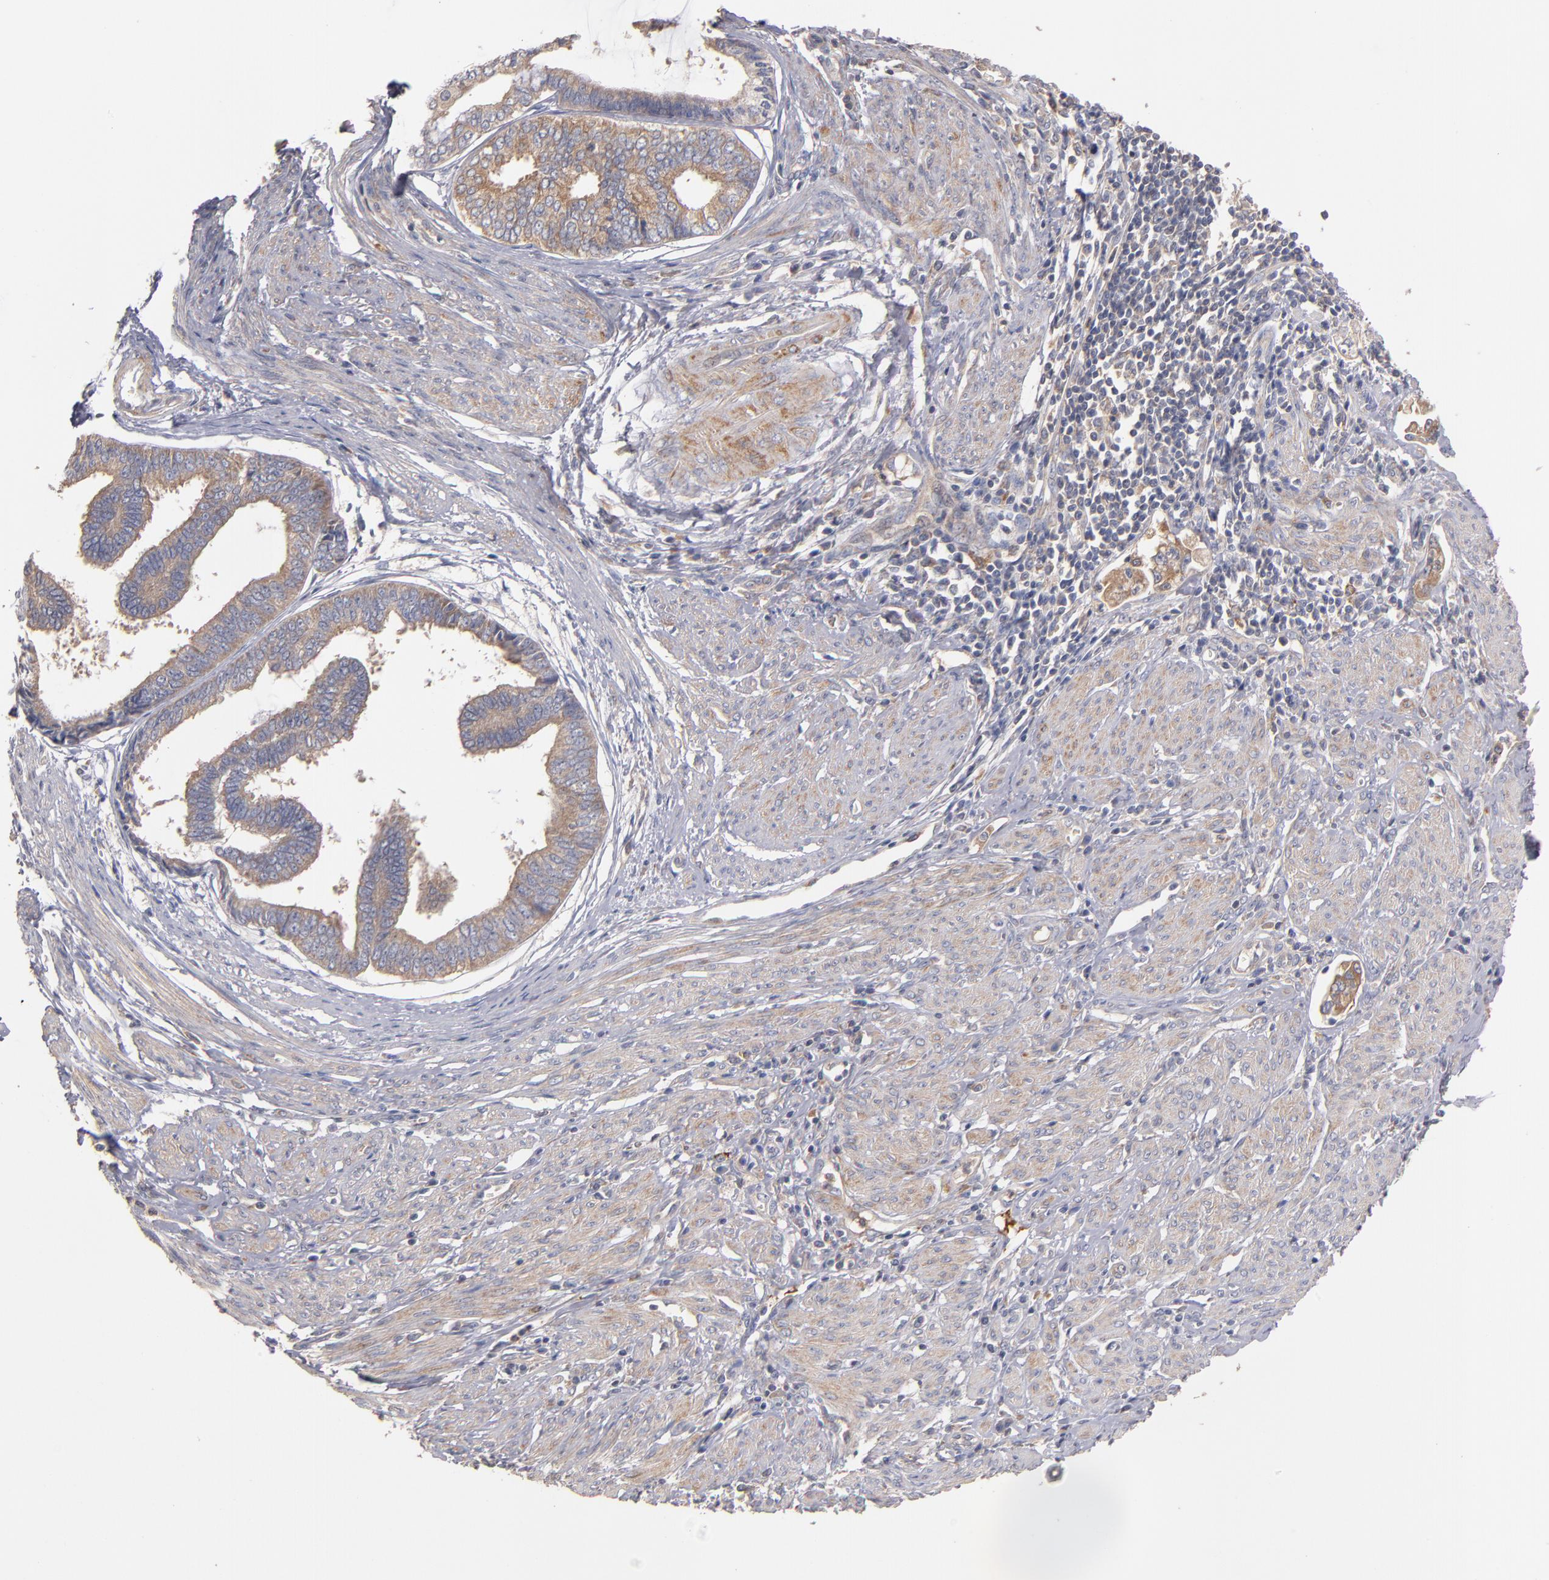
{"staining": {"intensity": "moderate", "quantity": ">75%", "location": "cytoplasmic/membranous"}, "tissue": "endometrial cancer", "cell_type": "Tumor cells", "image_type": "cancer", "snomed": [{"axis": "morphology", "description": "Adenocarcinoma, NOS"}, {"axis": "topography", "description": "Endometrium"}], "caption": "Approximately >75% of tumor cells in human endometrial cancer (adenocarcinoma) show moderate cytoplasmic/membranous protein expression as visualized by brown immunohistochemical staining.", "gene": "DACT1", "patient": {"sex": "female", "age": 75}}